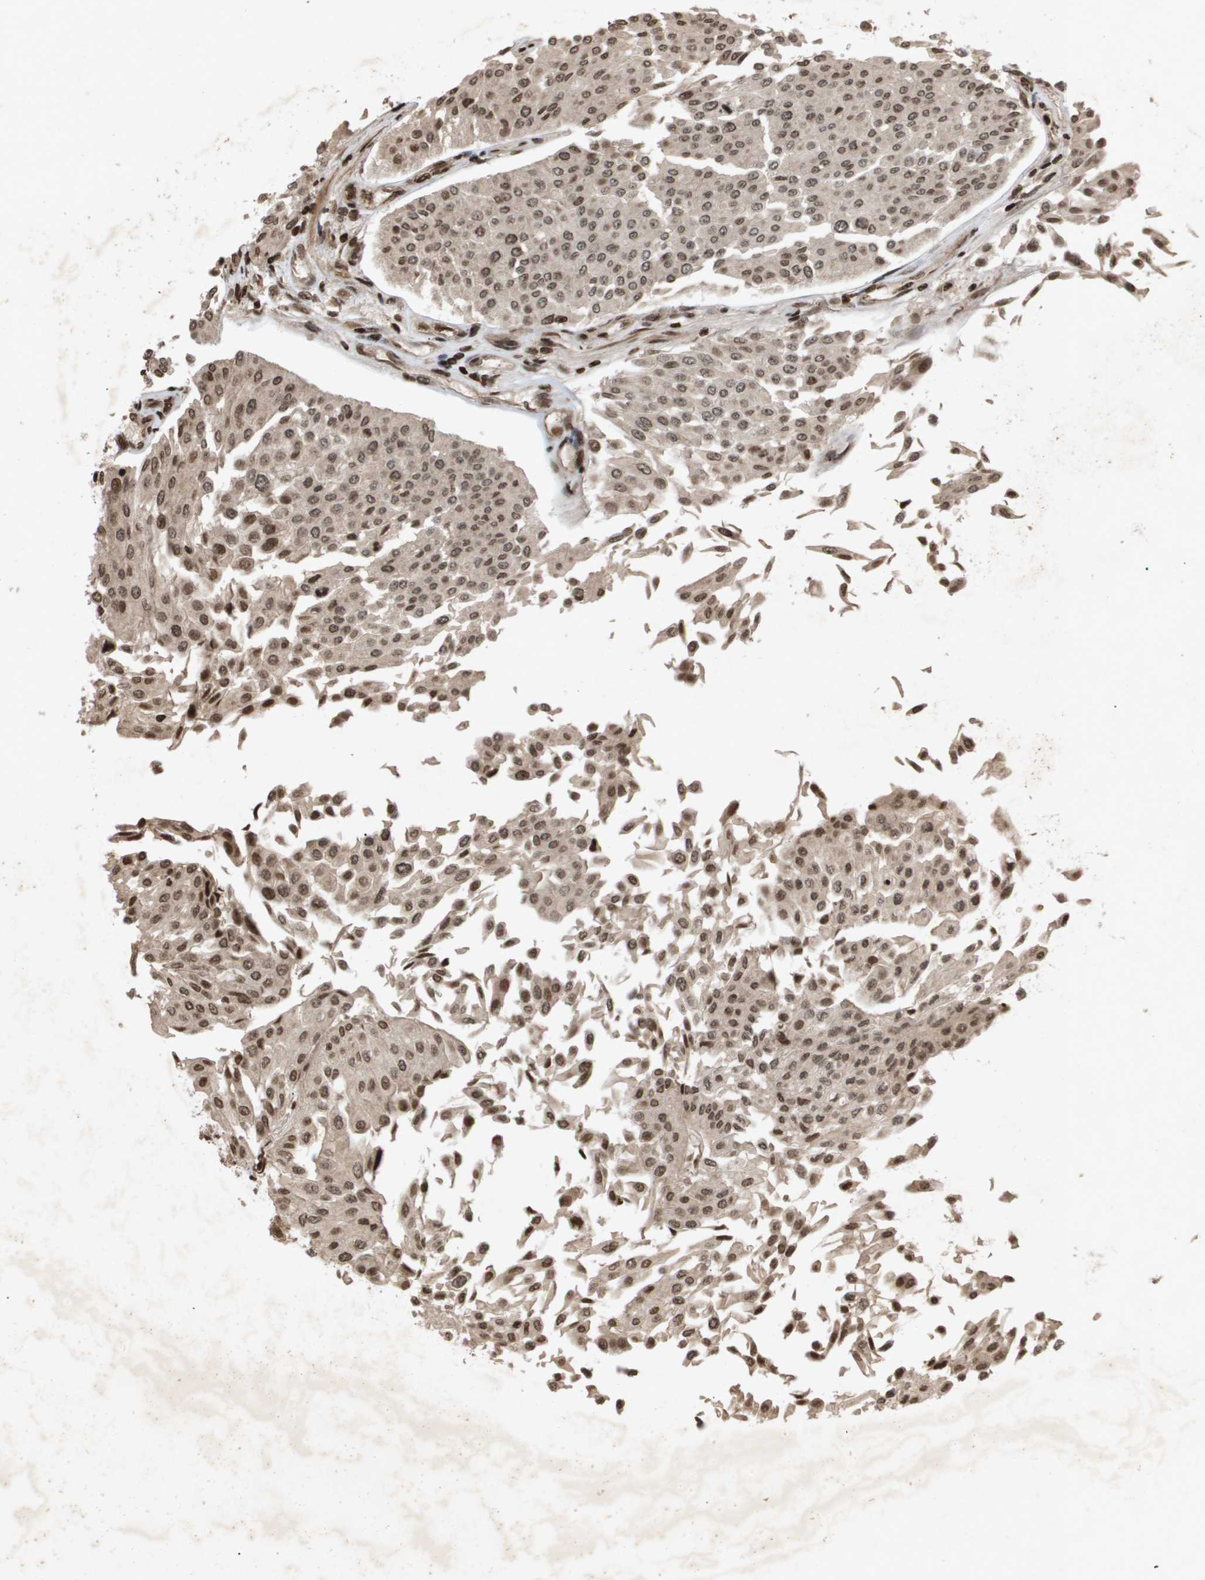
{"staining": {"intensity": "weak", "quantity": ">75%", "location": "cytoplasmic/membranous,nuclear"}, "tissue": "urothelial cancer", "cell_type": "Tumor cells", "image_type": "cancer", "snomed": [{"axis": "morphology", "description": "Urothelial carcinoma, Low grade"}, {"axis": "topography", "description": "Urinary bladder"}], "caption": "Brown immunohistochemical staining in human urothelial cancer reveals weak cytoplasmic/membranous and nuclear staining in about >75% of tumor cells.", "gene": "HSPA6", "patient": {"sex": "male", "age": 67}}